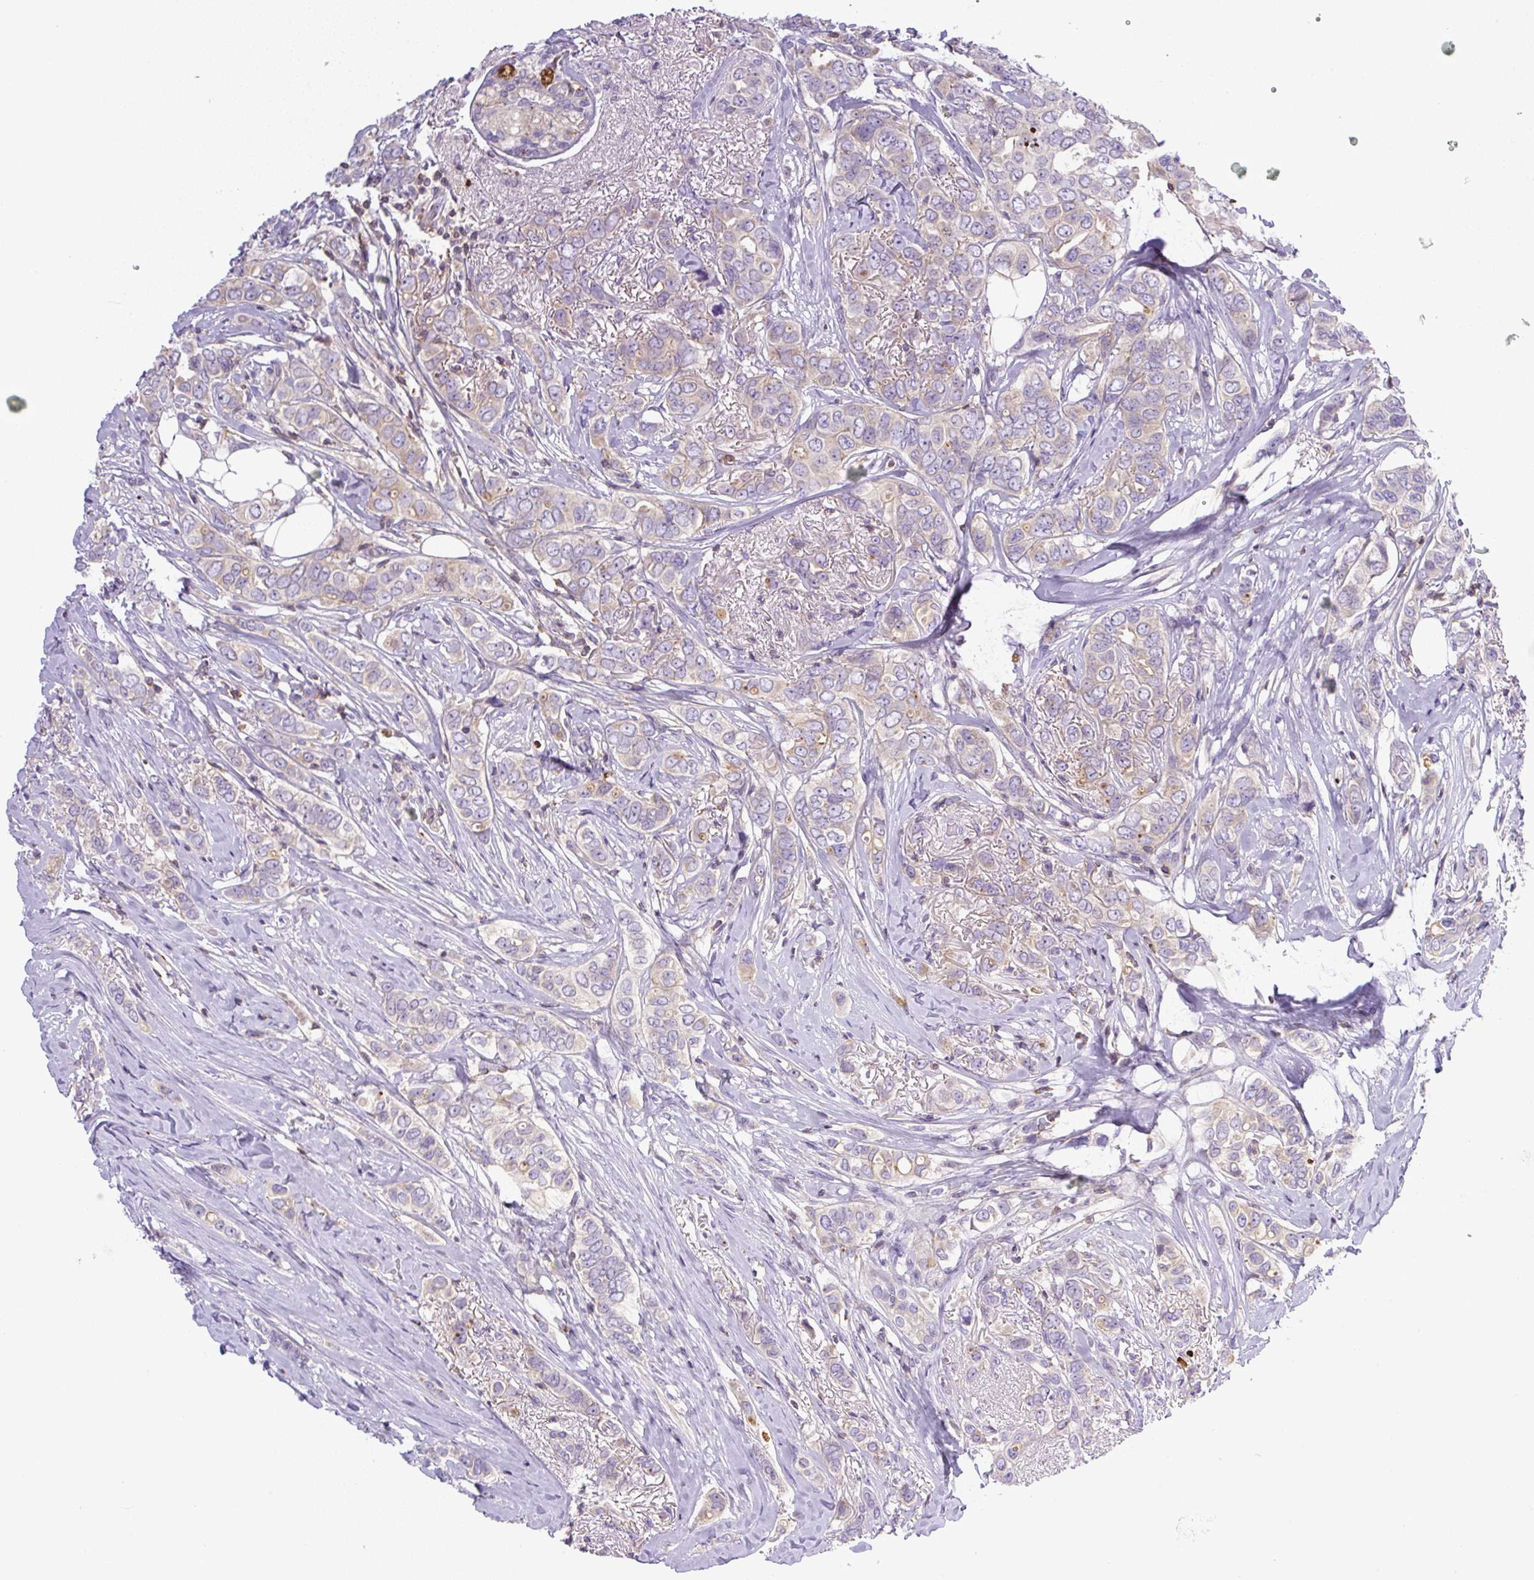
{"staining": {"intensity": "weak", "quantity": "25%-75%", "location": "cytoplasmic/membranous"}, "tissue": "breast cancer", "cell_type": "Tumor cells", "image_type": "cancer", "snomed": [{"axis": "morphology", "description": "Lobular carcinoma"}, {"axis": "topography", "description": "Breast"}], "caption": "The photomicrograph reveals staining of breast cancer, revealing weak cytoplasmic/membranous protein staining (brown color) within tumor cells. (Brightfield microscopy of DAB IHC at high magnification).", "gene": "PIP5KL1", "patient": {"sex": "female", "age": 51}}